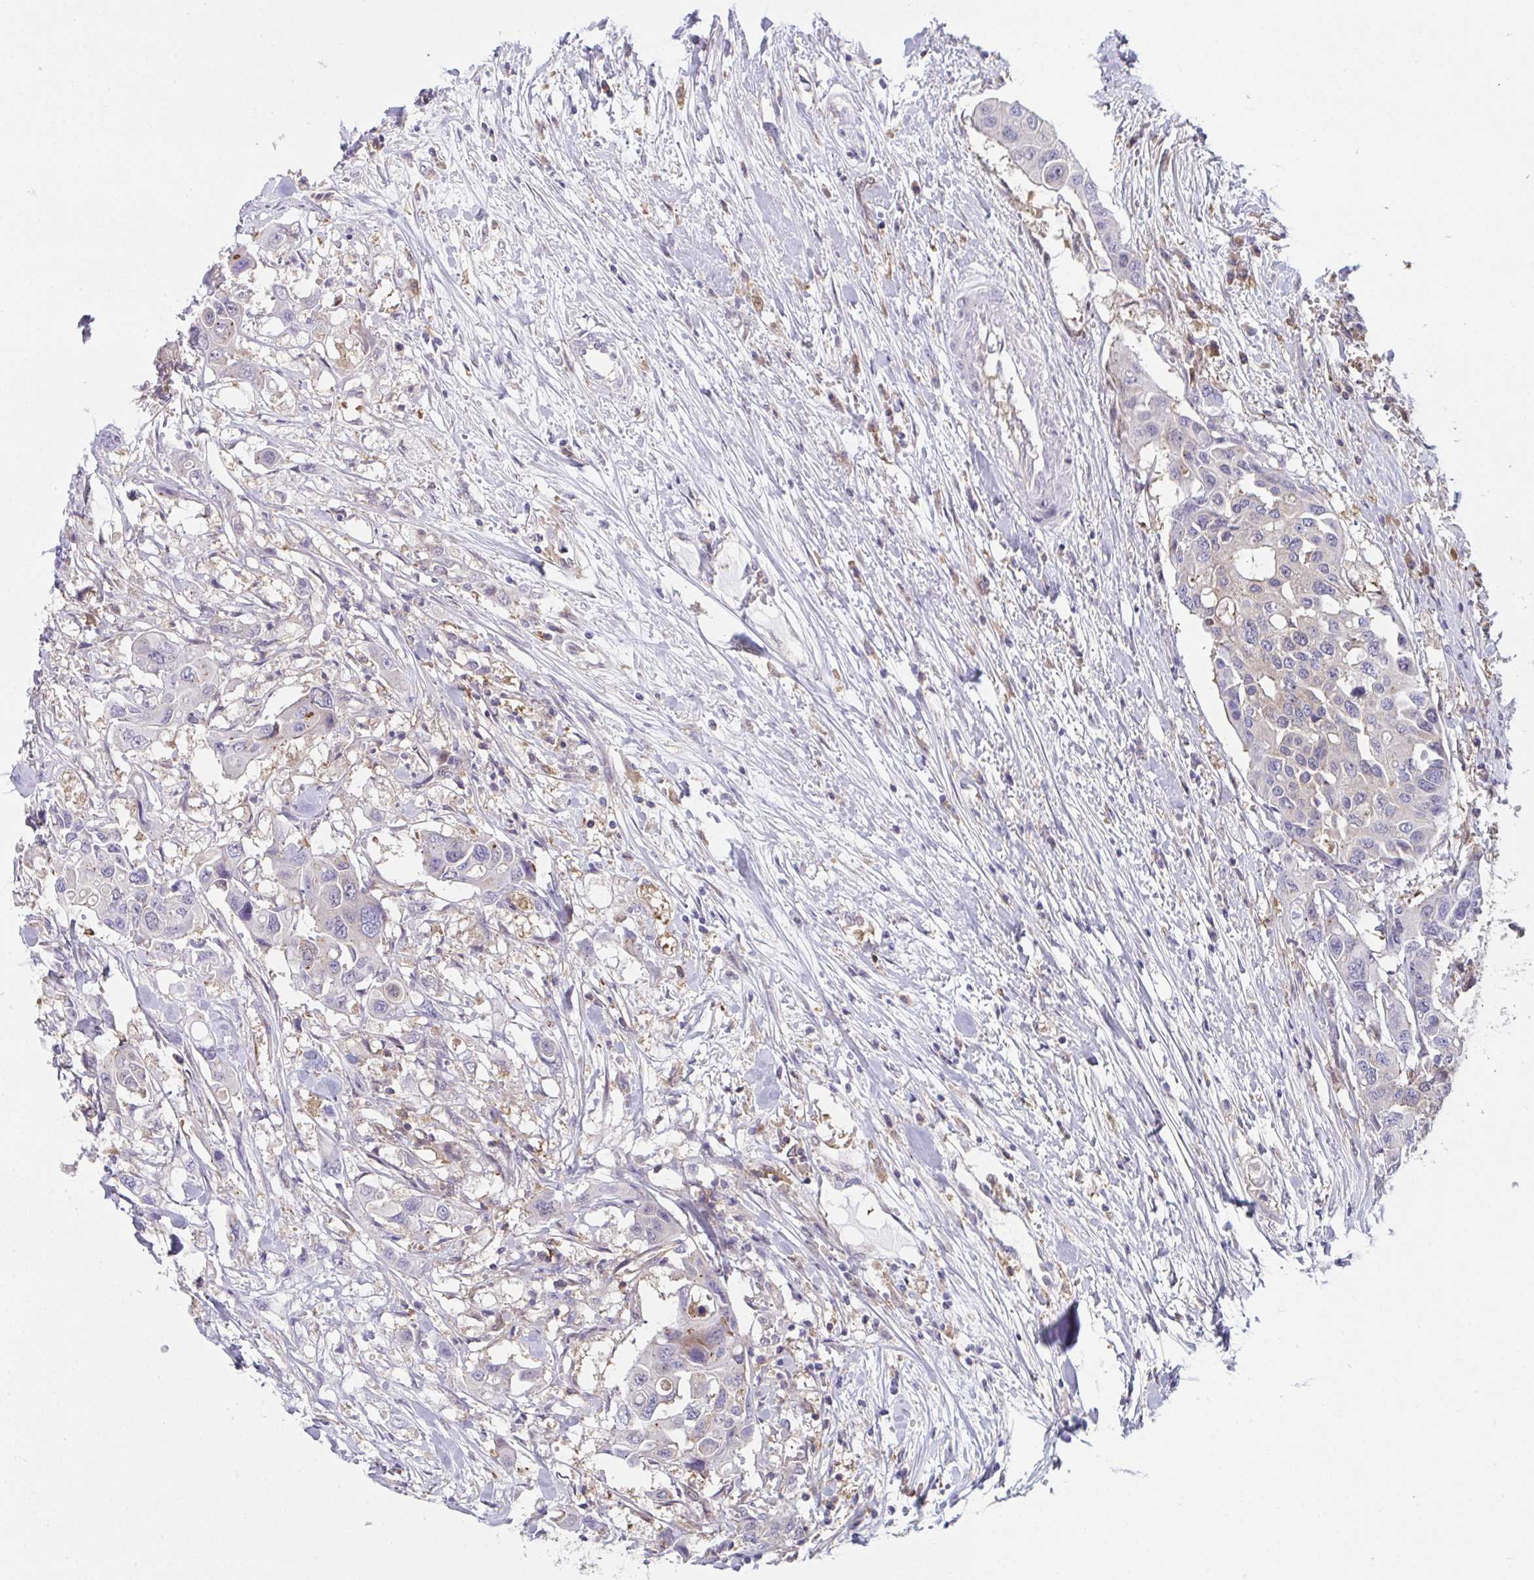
{"staining": {"intensity": "weak", "quantity": "<25%", "location": "cytoplasmic/membranous"}, "tissue": "colorectal cancer", "cell_type": "Tumor cells", "image_type": "cancer", "snomed": [{"axis": "morphology", "description": "Adenocarcinoma, NOS"}, {"axis": "topography", "description": "Colon"}], "caption": "Tumor cells are negative for protein expression in human colorectal adenocarcinoma.", "gene": "ALDH16A1", "patient": {"sex": "male", "age": 77}}